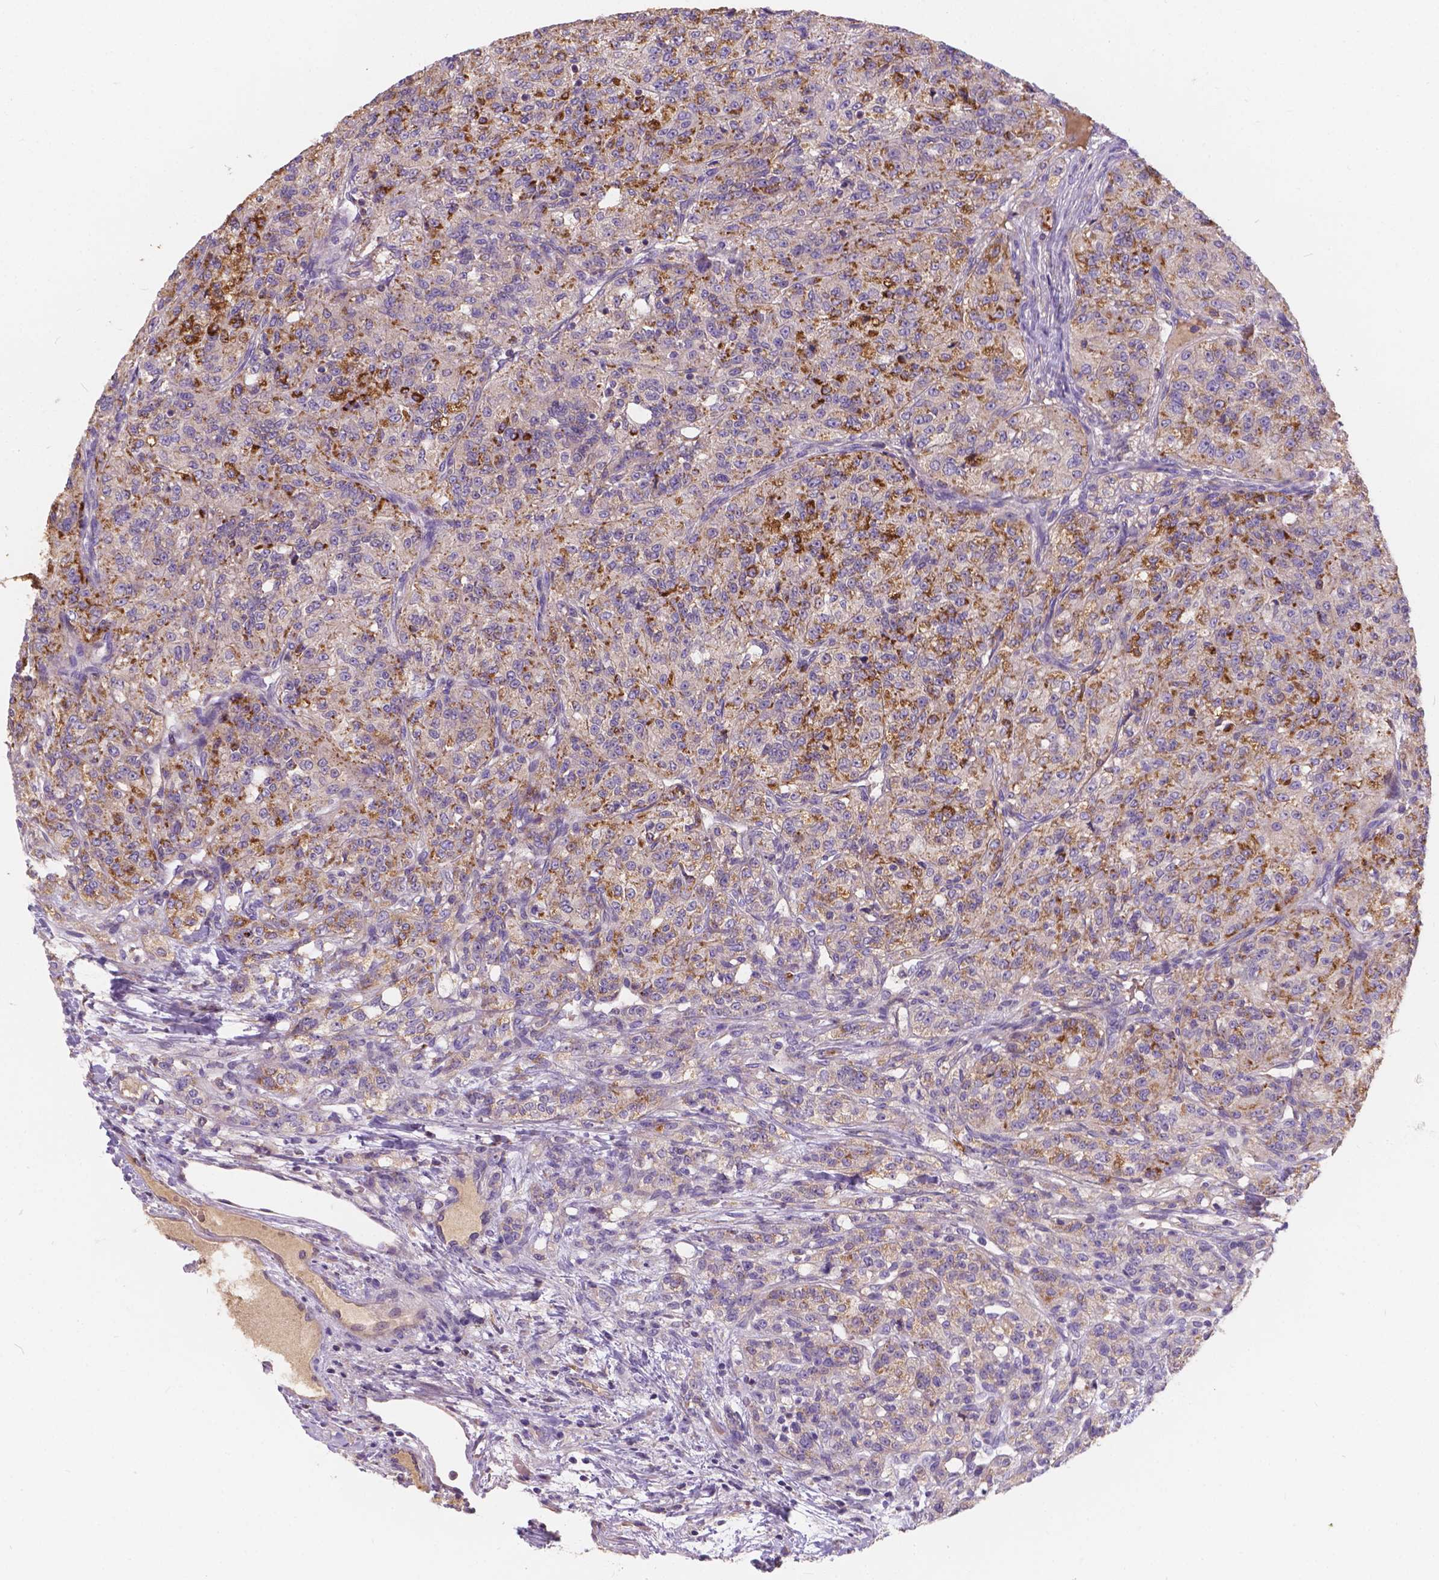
{"staining": {"intensity": "strong", "quantity": ">75%", "location": "cytoplasmic/membranous"}, "tissue": "renal cancer", "cell_type": "Tumor cells", "image_type": "cancer", "snomed": [{"axis": "morphology", "description": "Adenocarcinoma, NOS"}, {"axis": "topography", "description": "Kidney"}], "caption": "Renal adenocarcinoma stained with IHC exhibits strong cytoplasmic/membranous expression in approximately >75% of tumor cells.", "gene": "CDK10", "patient": {"sex": "female", "age": 63}}